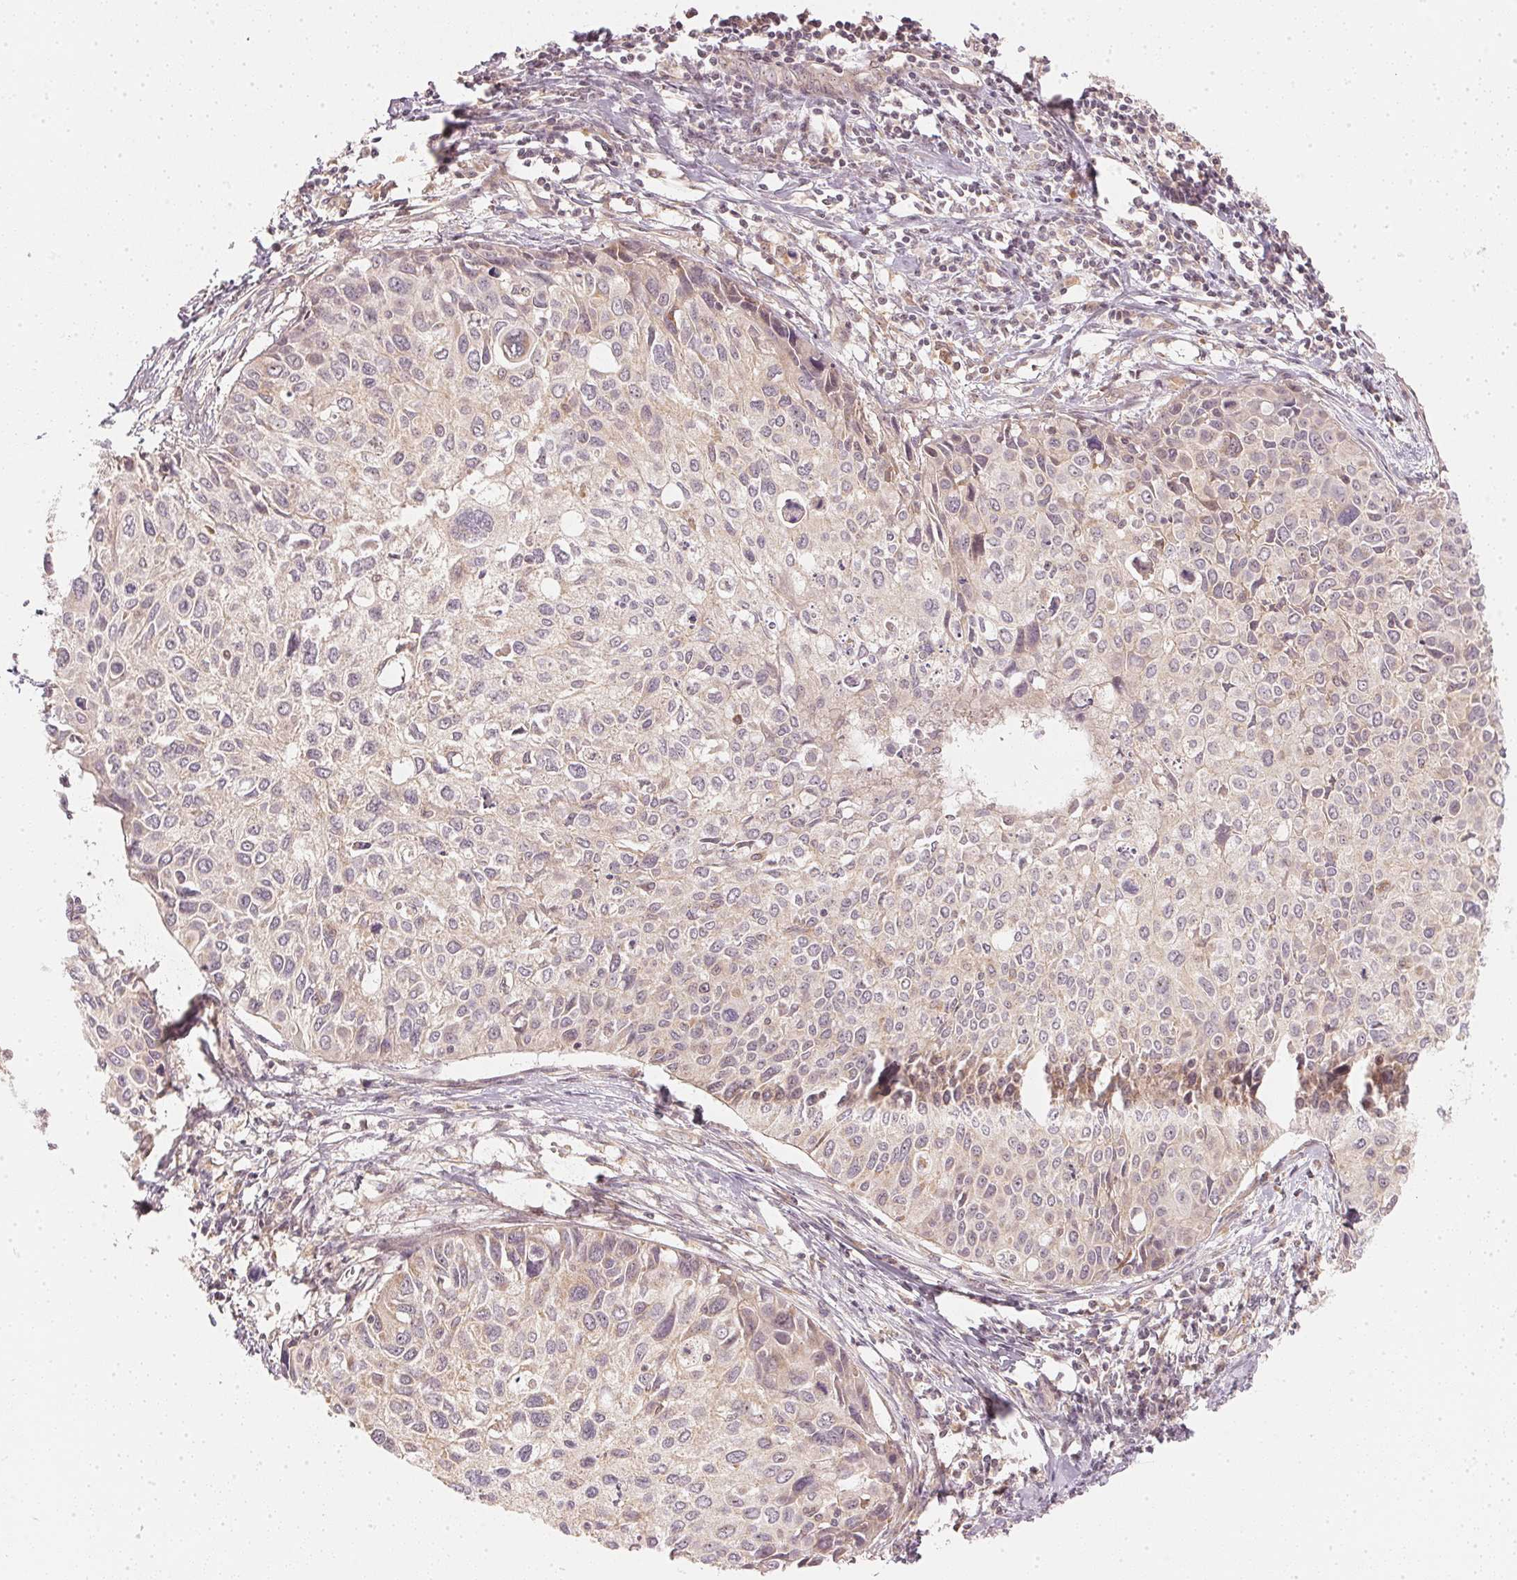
{"staining": {"intensity": "weak", "quantity": "<25%", "location": "cytoplasmic/membranous"}, "tissue": "cervical cancer", "cell_type": "Tumor cells", "image_type": "cancer", "snomed": [{"axis": "morphology", "description": "Squamous cell carcinoma, NOS"}, {"axis": "topography", "description": "Cervix"}], "caption": "IHC micrograph of cervical cancer (squamous cell carcinoma) stained for a protein (brown), which demonstrates no expression in tumor cells.", "gene": "WDR54", "patient": {"sex": "female", "age": 50}}